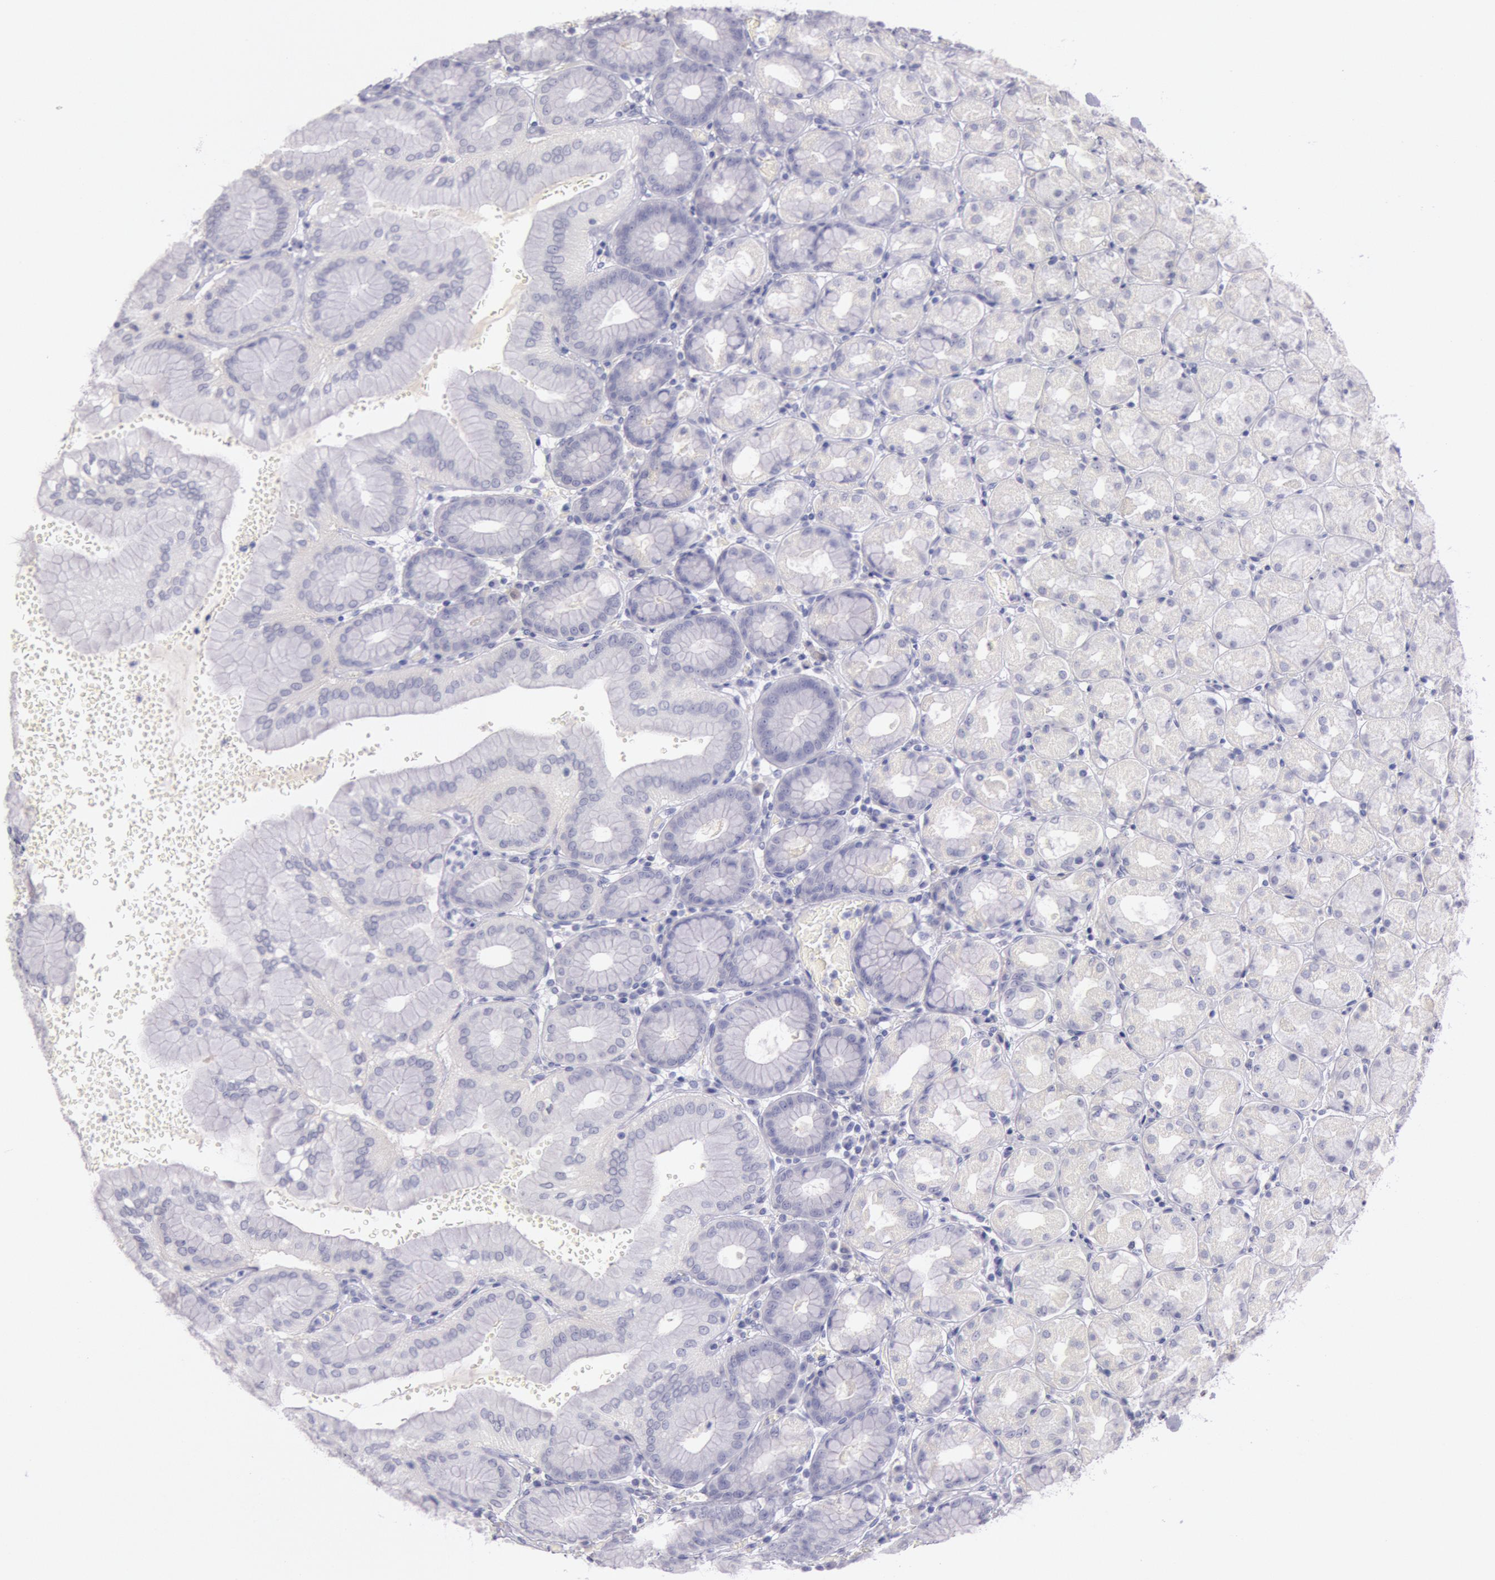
{"staining": {"intensity": "weak", "quantity": "<25%", "location": "cytoplasmic/membranous"}, "tissue": "stomach", "cell_type": "Glandular cells", "image_type": "normal", "snomed": [{"axis": "morphology", "description": "Normal tissue, NOS"}, {"axis": "topography", "description": "Stomach, upper"}, {"axis": "topography", "description": "Stomach"}], "caption": "Immunohistochemistry (IHC) of normal human stomach displays no staining in glandular cells.", "gene": "EGFR", "patient": {"sex": "male", "age": 76}}